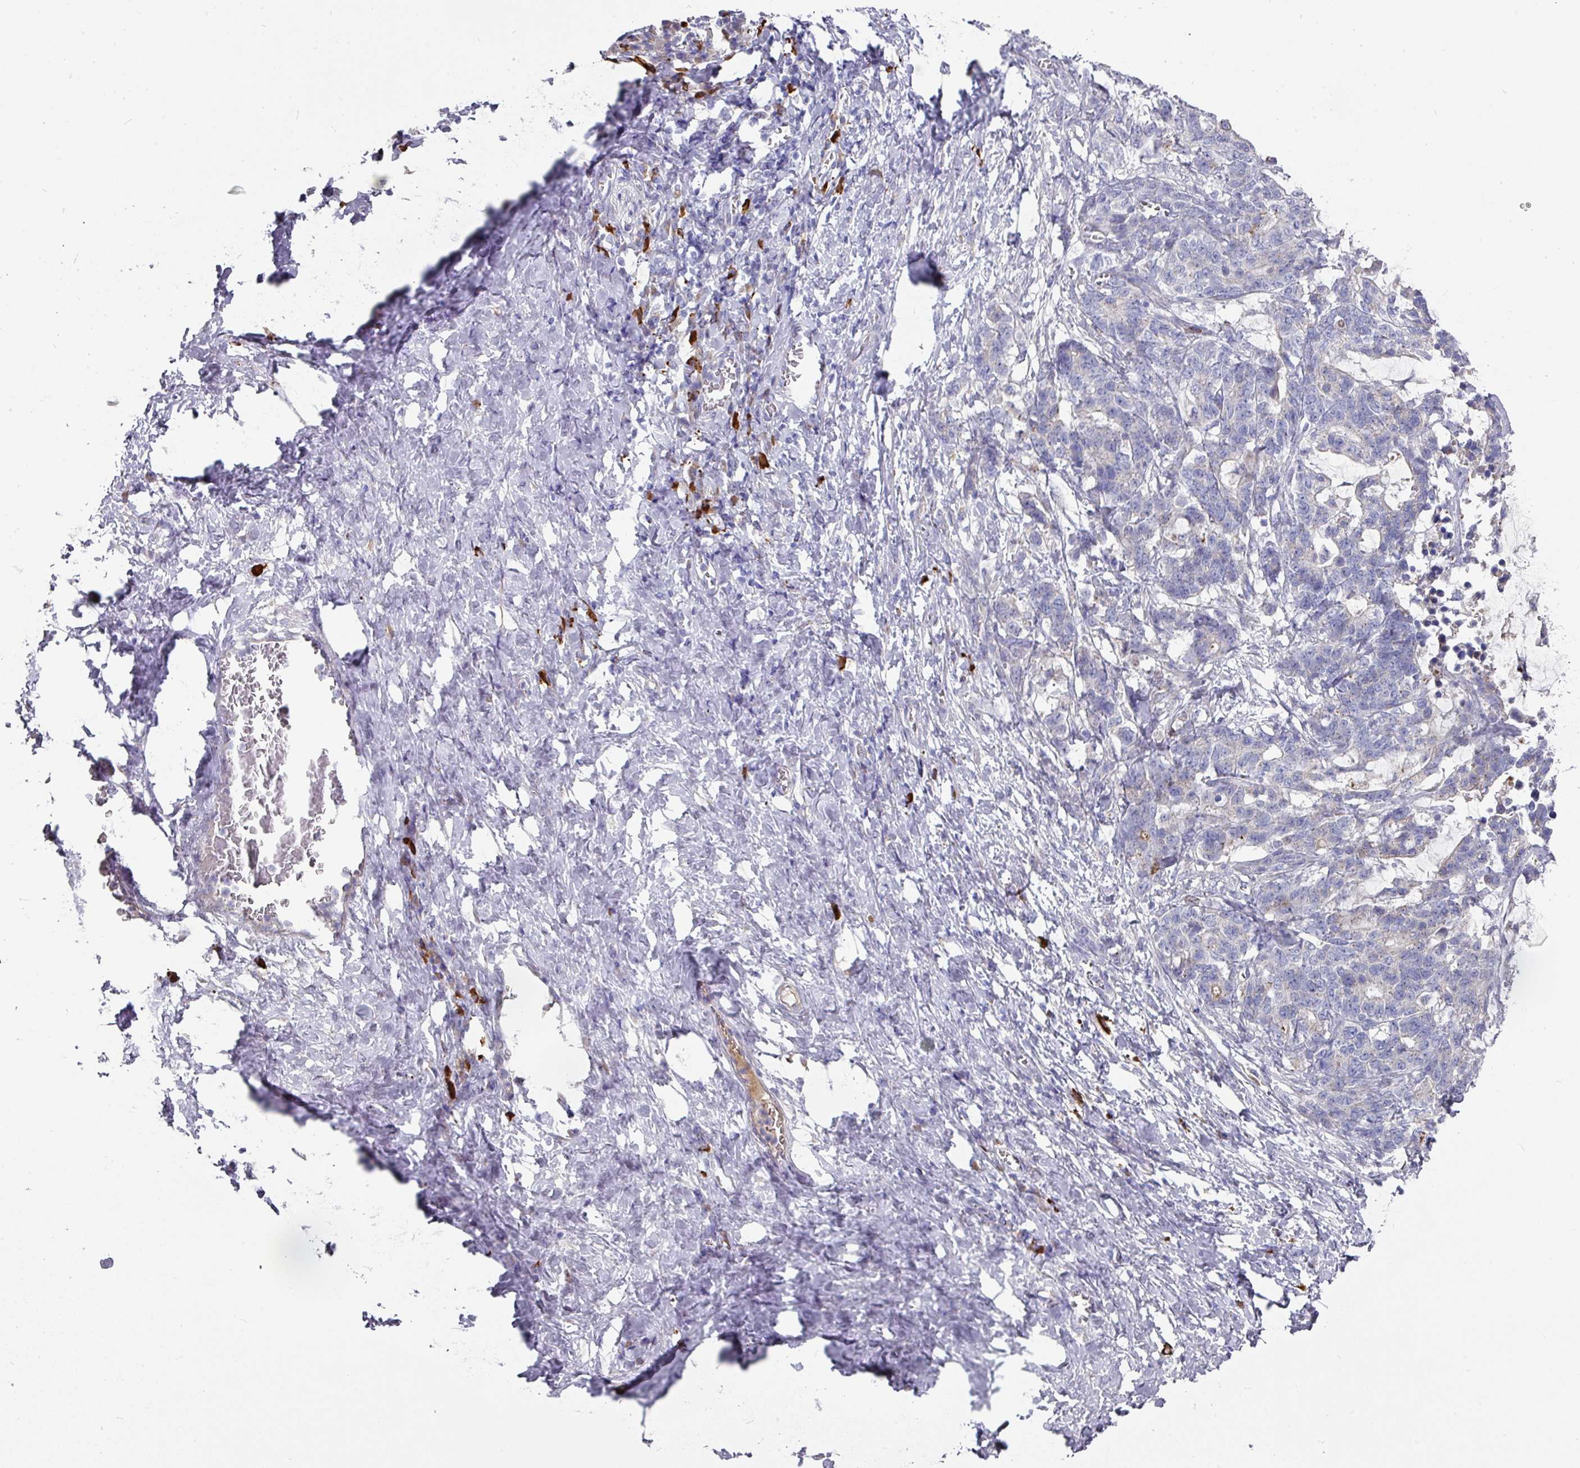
{"staining": {"intensity": "negative", "quantity": "none", "location": "none"}, "tissue": "stomach cancer", "cell_type": "Tumor cells", "image_type": "cancer", "snomed": [{"axis": "morphology", "description": "Normal tissue, NOS"}, {"axis": "morphology", "description": "Adenocarcinoma, NOS"}, {"axis": "topography", "description": "Stomach"}], "caption": "Stomach cancer (adenocarcinoma) was stained to show a protein in brown. There is no significant positivity in tumor cells.", "gene": "IL4R", "patient": {"sex": "female", "age": 64}}